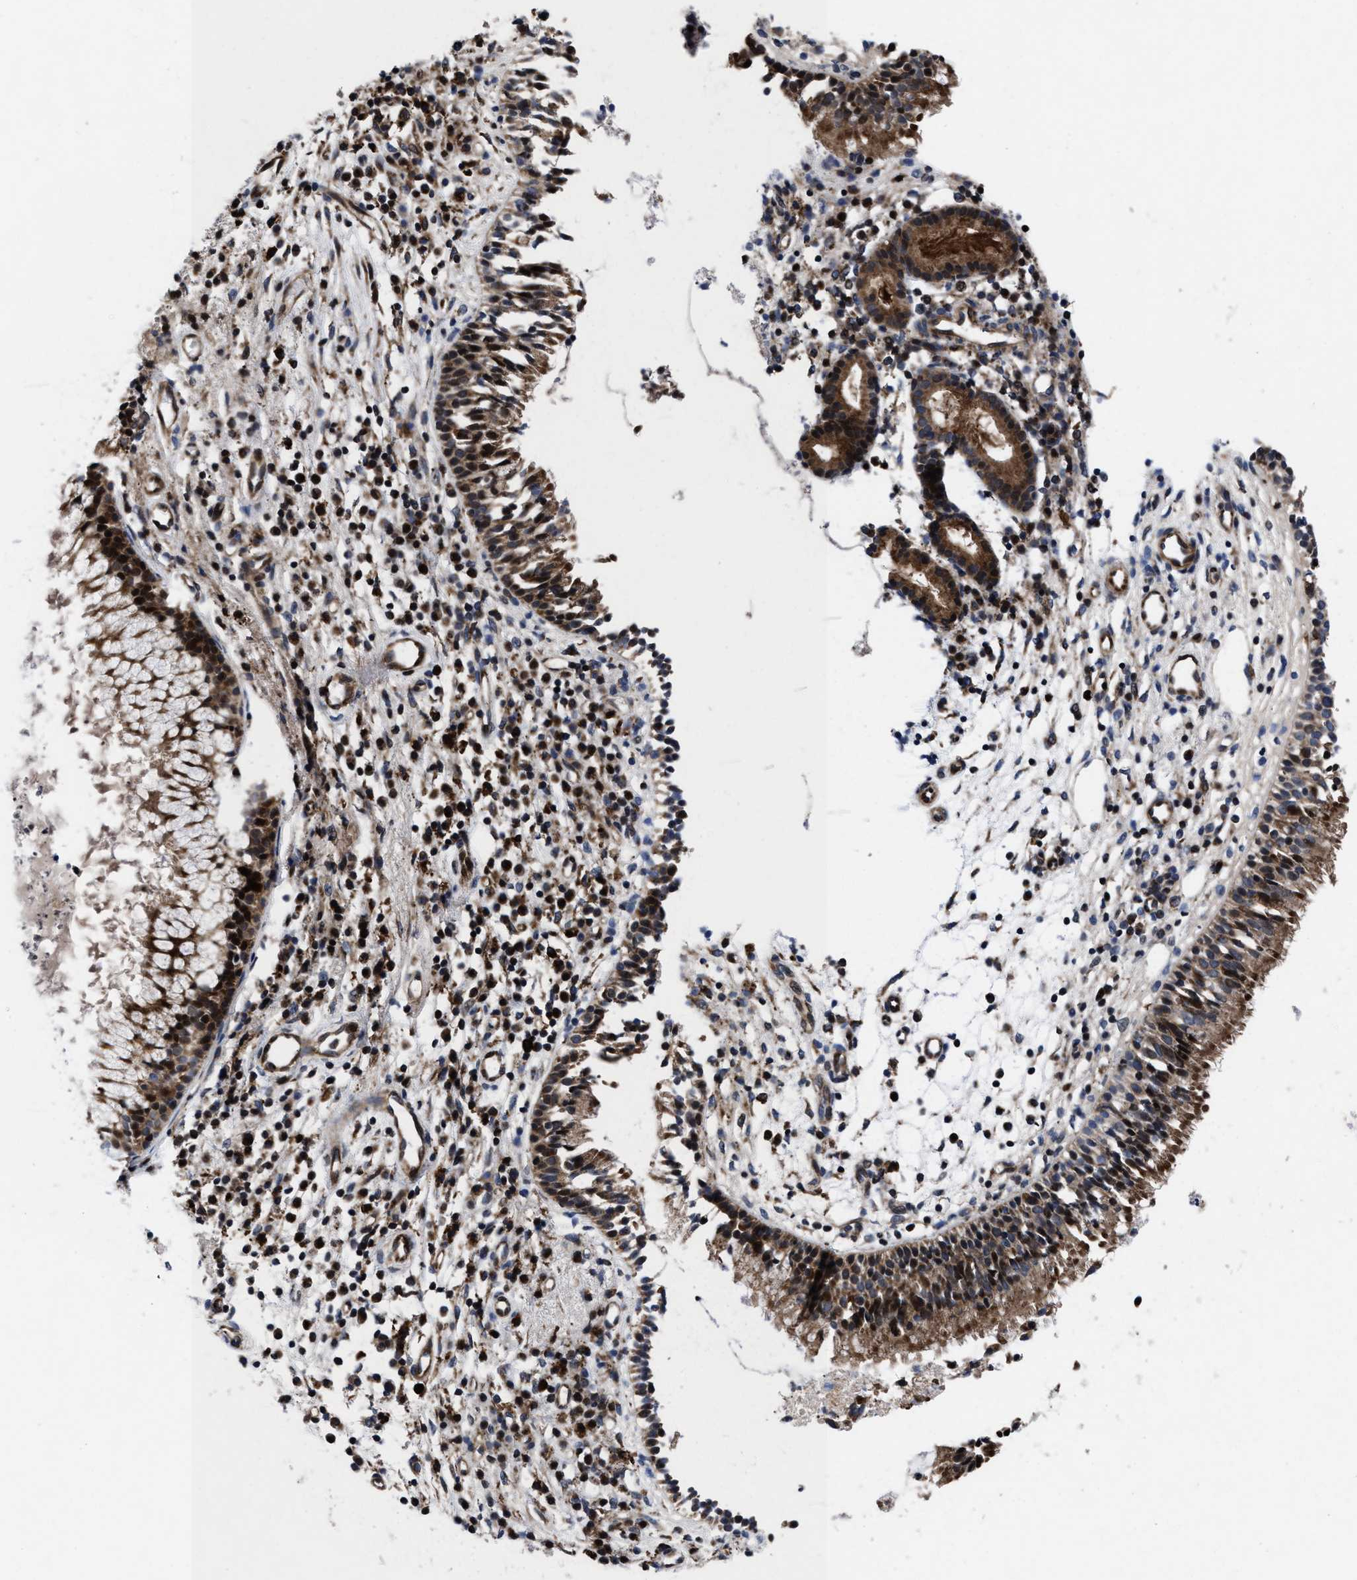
{"staining": {"intensity": "moderate", "quantity": ">75%", "location": "cytoplasmic/membranous"}, "tissue": "nasopharynx", "cell_type": "Respiratory epithelial cells", "image_type": "normal", "snomed": [{"axis": "morphology", "description": "Normal tissue, NOS"}, {"axis": "topography", "description": "Nasopharynx"}], "caption": "Immunohistochemical staining of normal human nasopharynx exhibits medium levels of moderate cytoplasmic/membranous staining in approximately >75% of respiratory epithelial cells. The protein of interest is stained brown, and the nuclei are stained in blue (DAB (3,3'-diaminobenzidine) IHC with brightfield microscopy, high magnification).", "gene": "MRPL50", "patient": {"sex": "male", "age": 21}}